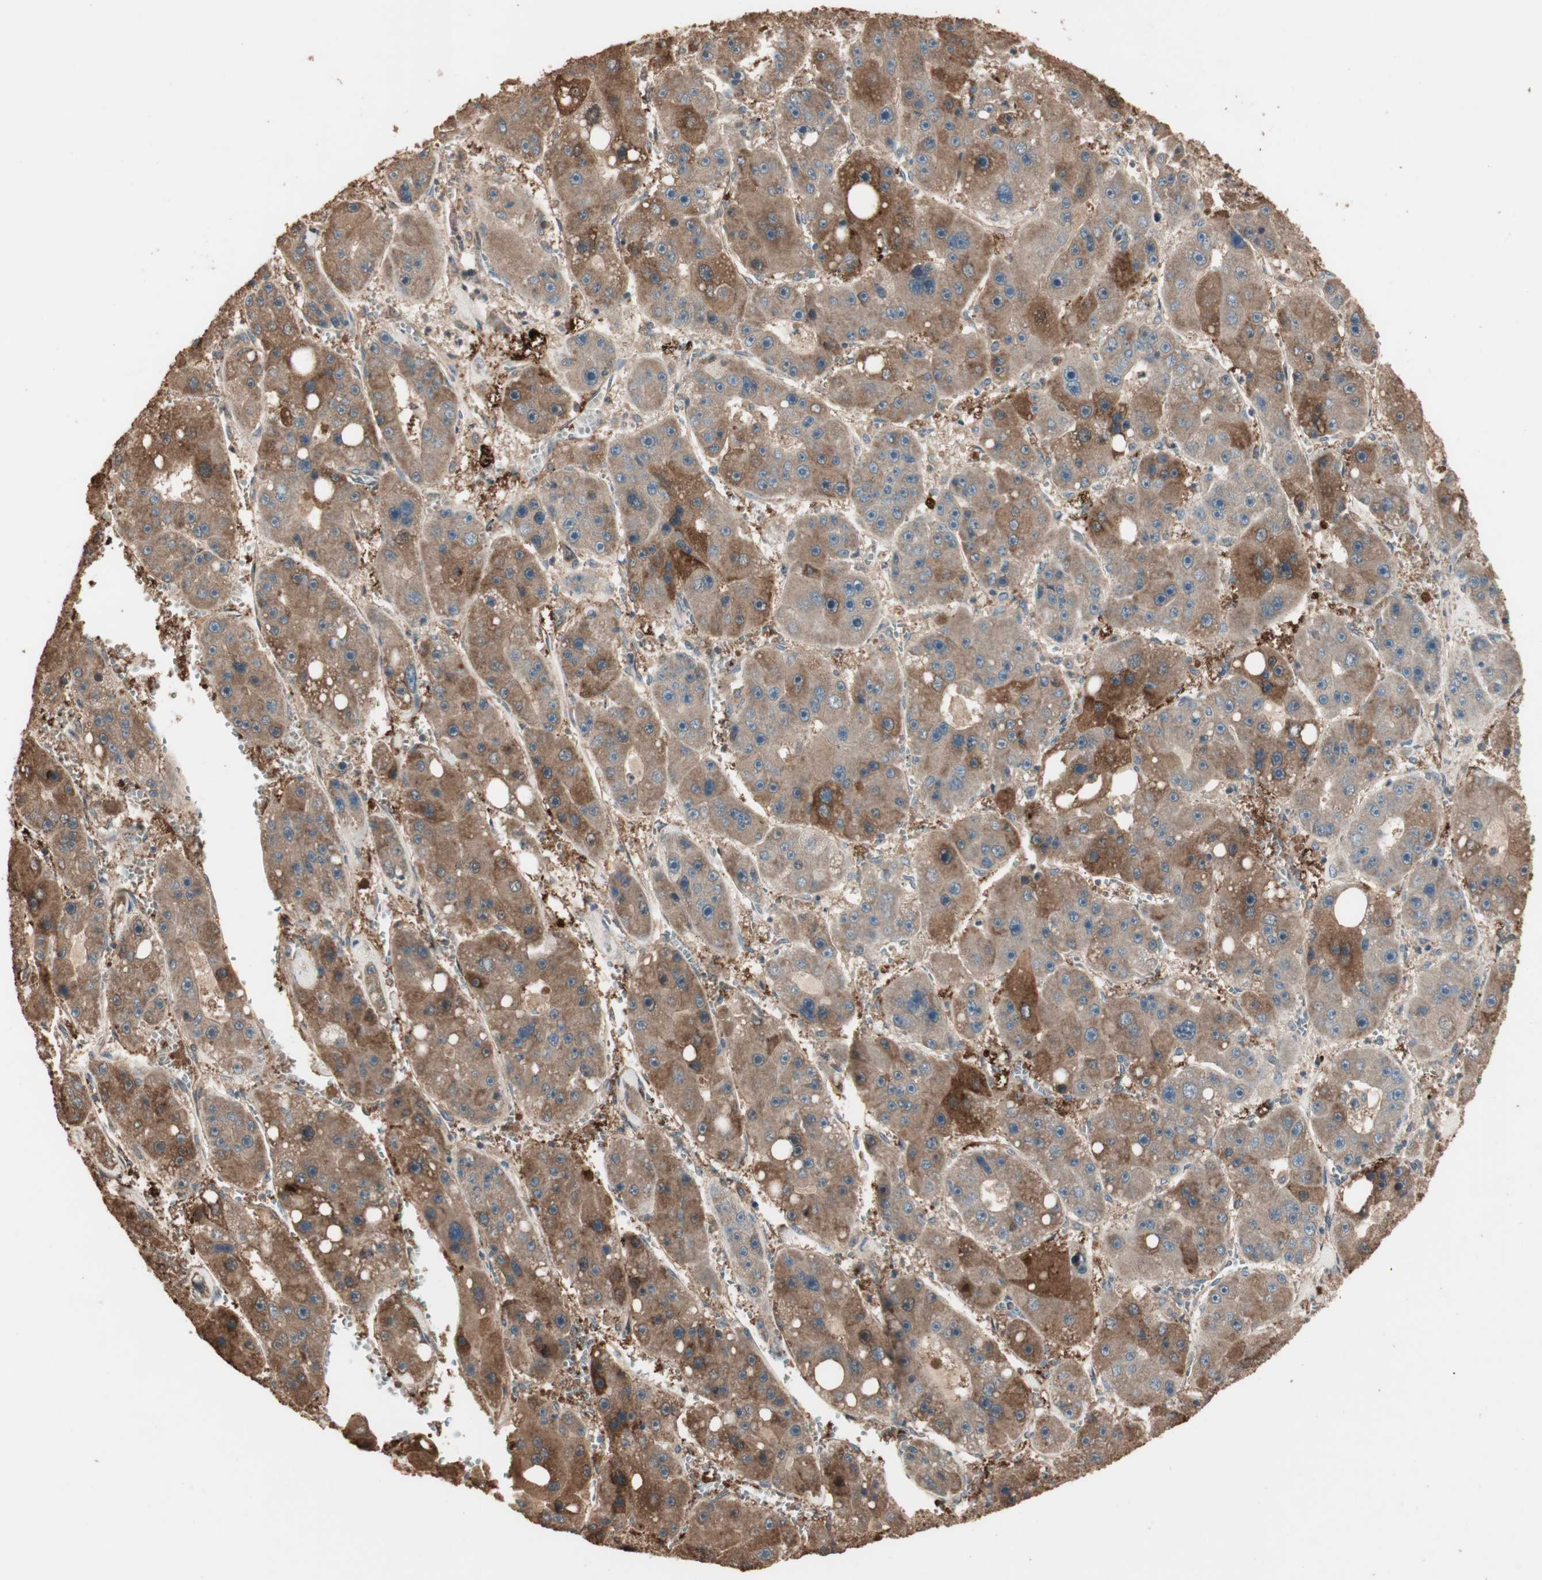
{"staining": {"intensity": "moderate", "quantity": ">75%", "location": "cytoplasmic/membranous"}, "tissue": "liver cancer", "cell_type": "Tumor cells", "image_type": "cancer", "snomed": [{"axis": "morphology", "description": "Carcinoma, Hepatocellular, NOS"}, {"axis": "topography", "description": "Liver"}], "caption": "Tumor cells reveal medium levels of moderate cytoplasmic/membranous positivity in about >75% of cells in liver hepatocellular carcinoma.", "gene": "USP20", "patient": {"sex": "female", "age": 61}}